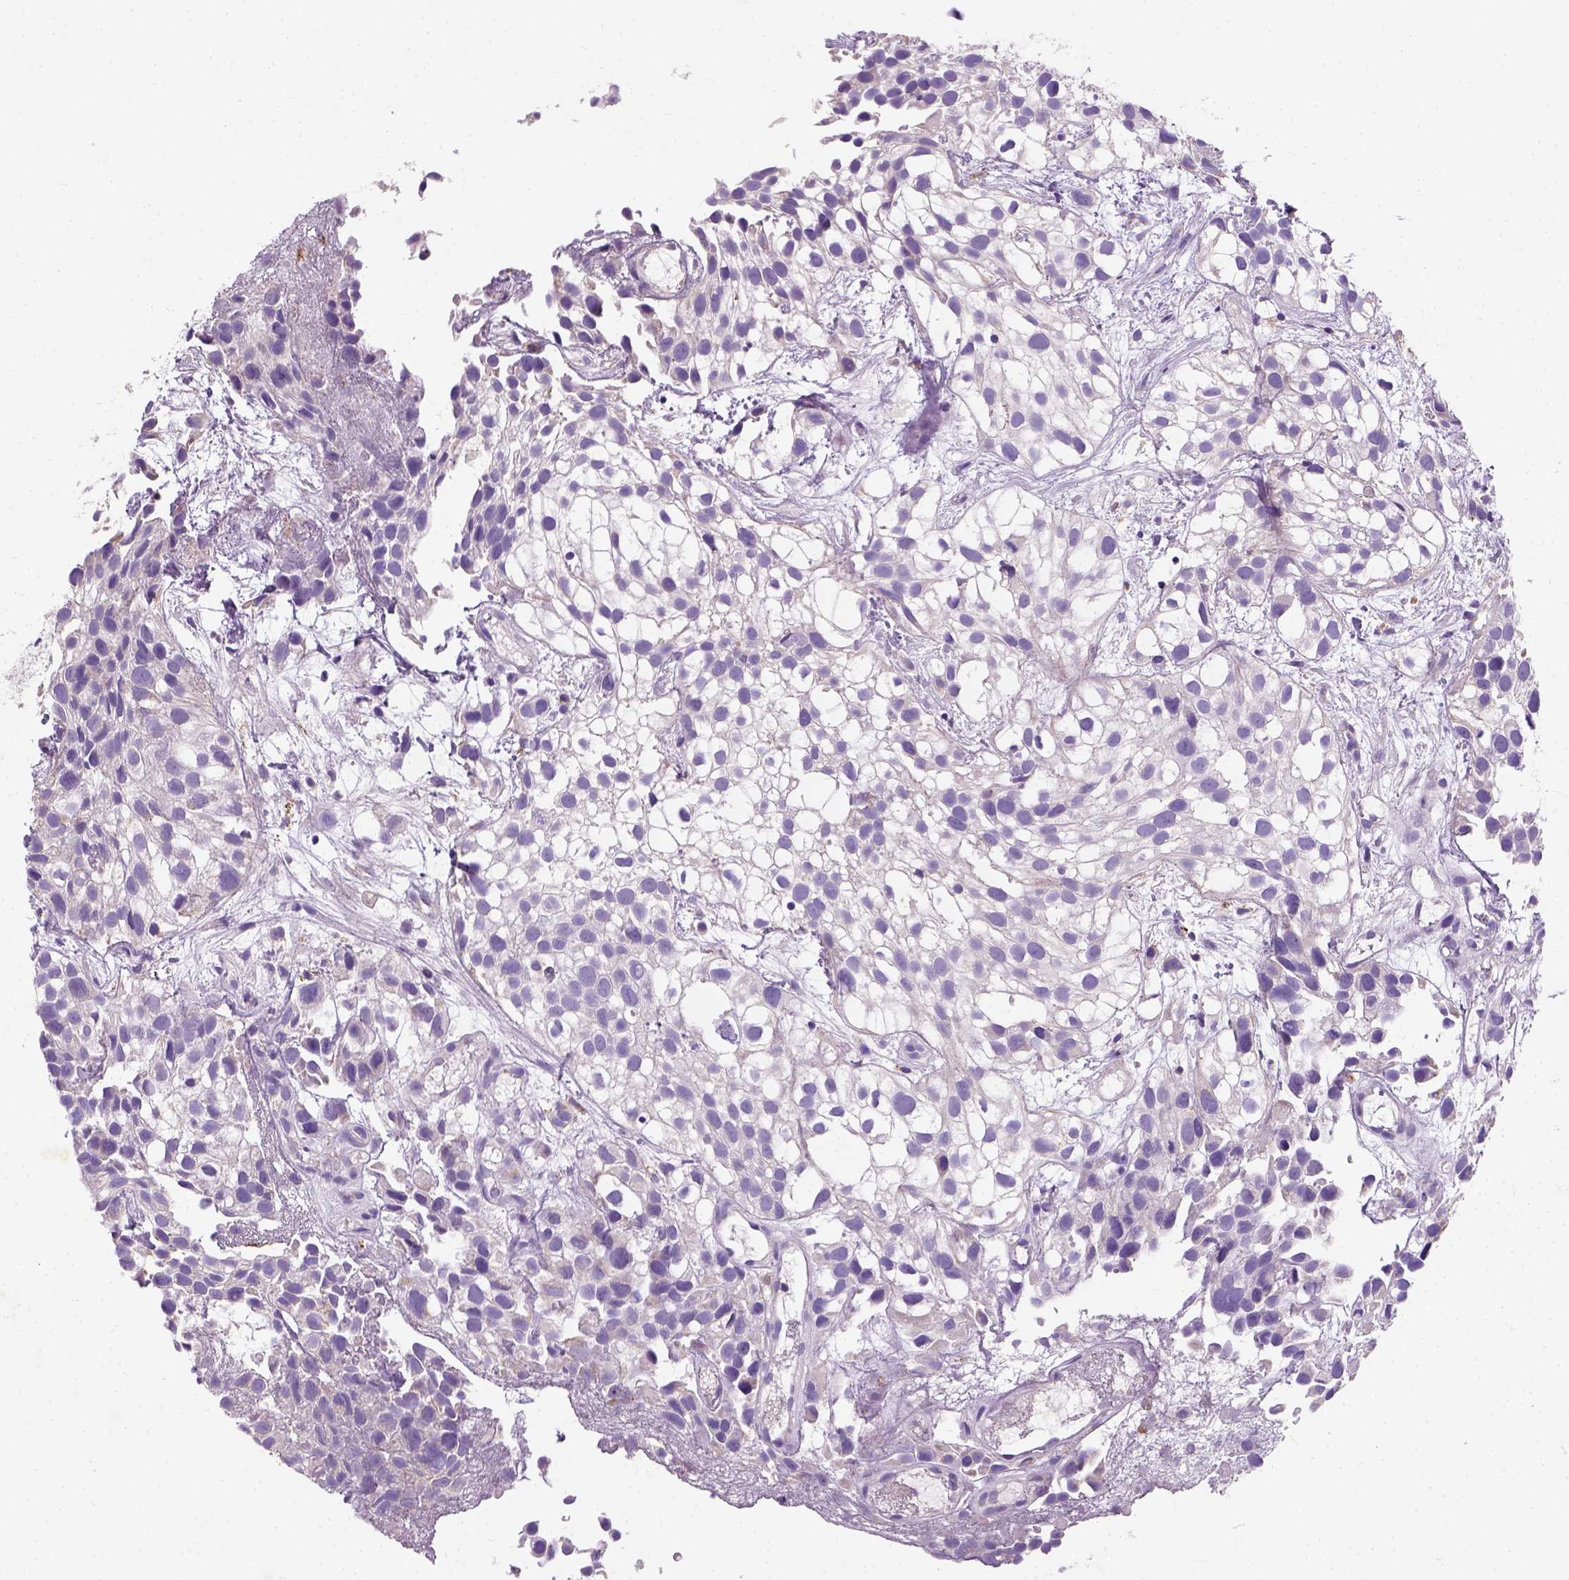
{"staining": {"intensity": "negative", "quantity": "none", "location": "none"}, "tissue": "urothelial cancer", "cell_type": "Tumor cells", "image_type": "cancer", "snomed": [{"axis": "morphology", "description": "Urothelial carcinoma, High grade"}, {"axis": "topography", "description": "Urinary bladder"}], "caption": "The micrograph shows no significant expression in tumor cells of urothelial carcinoma (high-grade).", "gene": "CHODL", "patient": {"sex": "male", "age": 56}}